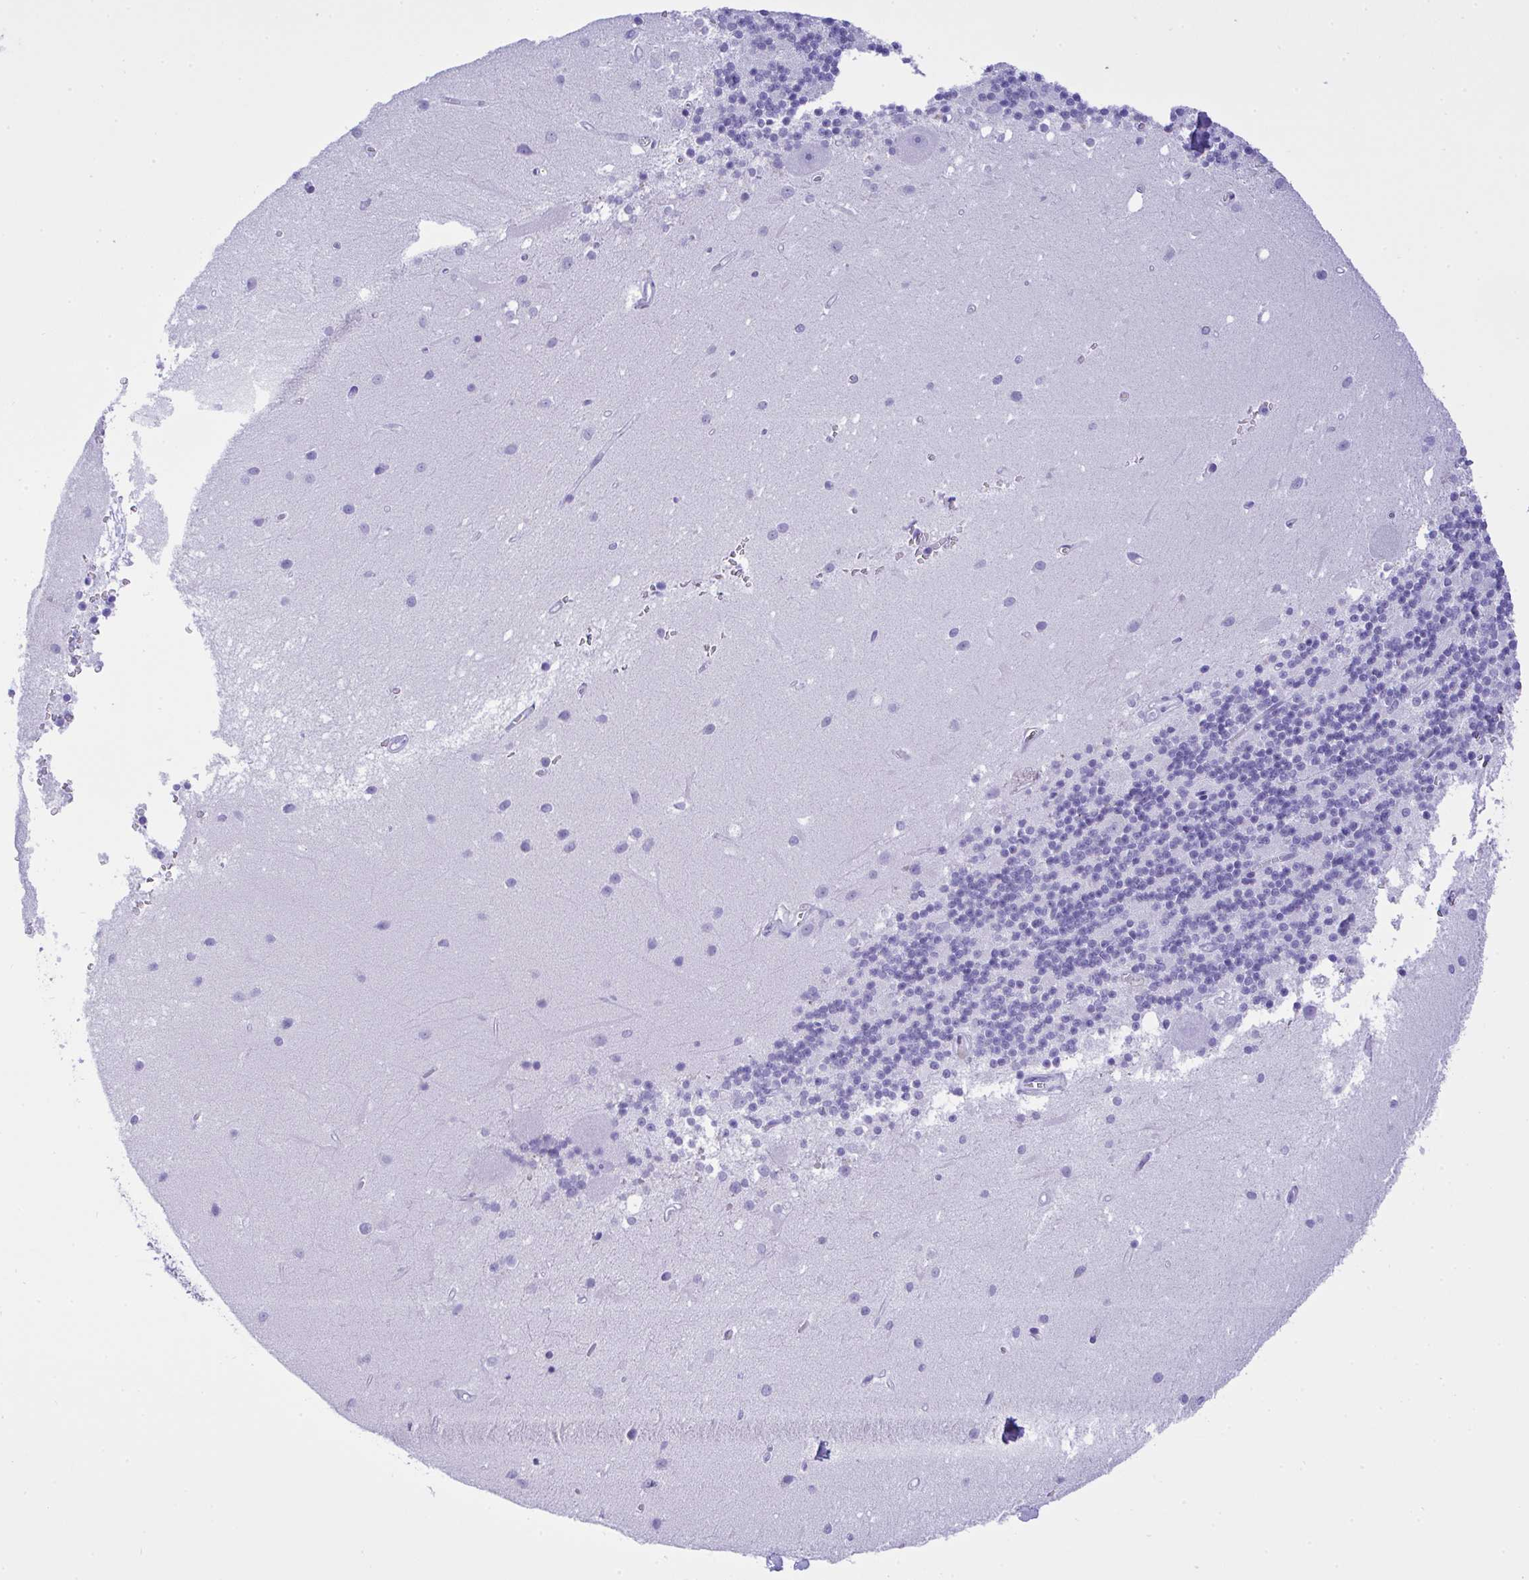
{"staining": {"intensity": "negative", "quantity": "none", "location": "none"}, "tissue": "cerebellum", "cell_type": "Cells in granular layer", "image_type": "normal", "snomed": [{"axis": "morphology", "description": "Normal tissue, NOS"}, {"axis": "topography", "description": "Cerebellum"}], "caption": "A histopathology image of cerebellum stained for a protein shows no brown staining in cells in granular layer.", "gene": "AKR1D1", "patient": {"sex": "male", "age": 54}}